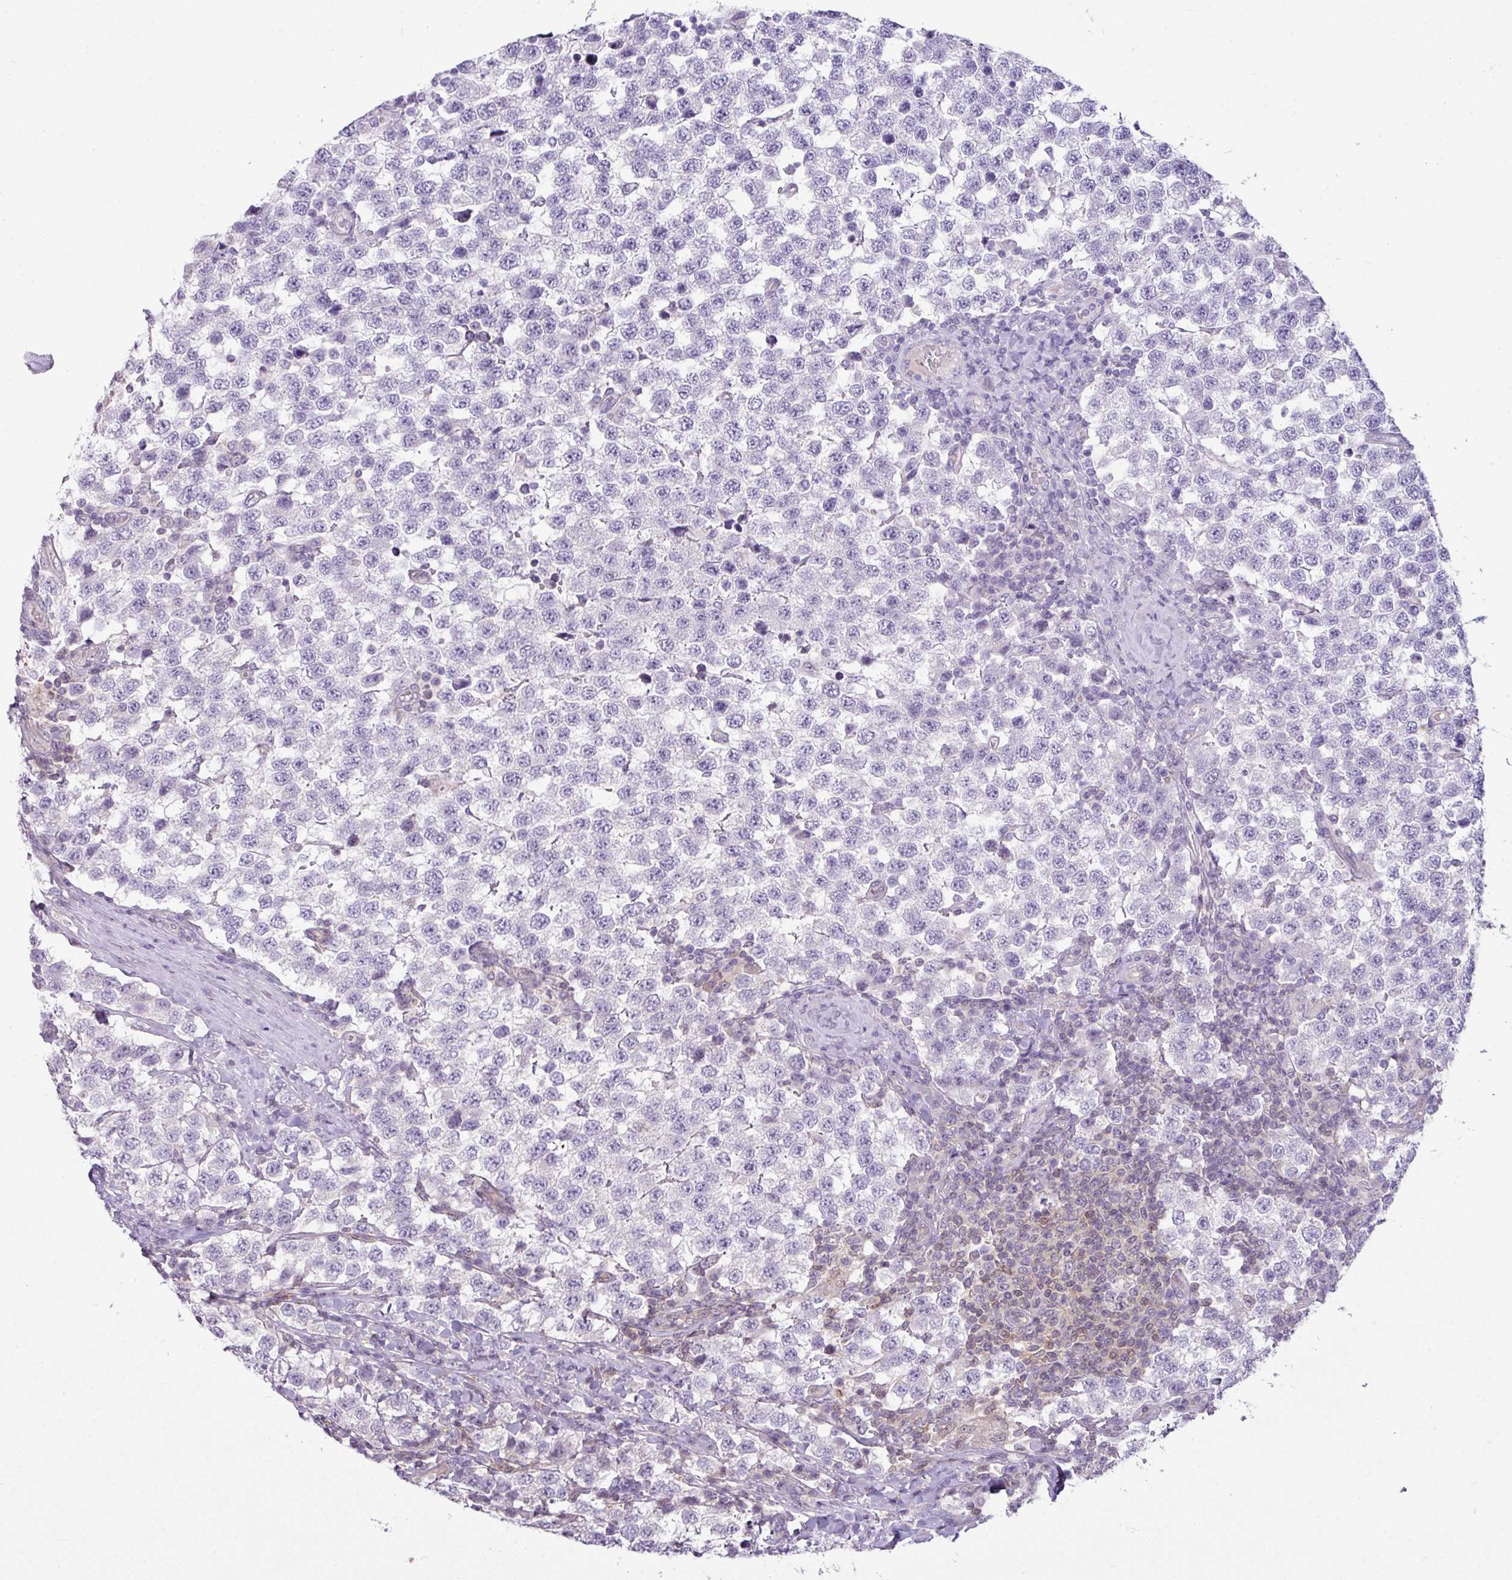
{"staining": {"intensity": "negative", "quantity": "none", "location": "none"}, "tissue": "testis cancer", "cell_type": "Tumor cells", "image_type": "cancer", "snomed": [{"axis": "morphology", "description": "Seminoma, NOS"}, {"axis": "topography", "description": "Testis"}], "caption": "Immunohistochemistry of human testis cancer (seminoma) shows no positivity in tumor cells.", "gene": "STAT5A", "patient": {"sex": "male", "age": 34}}